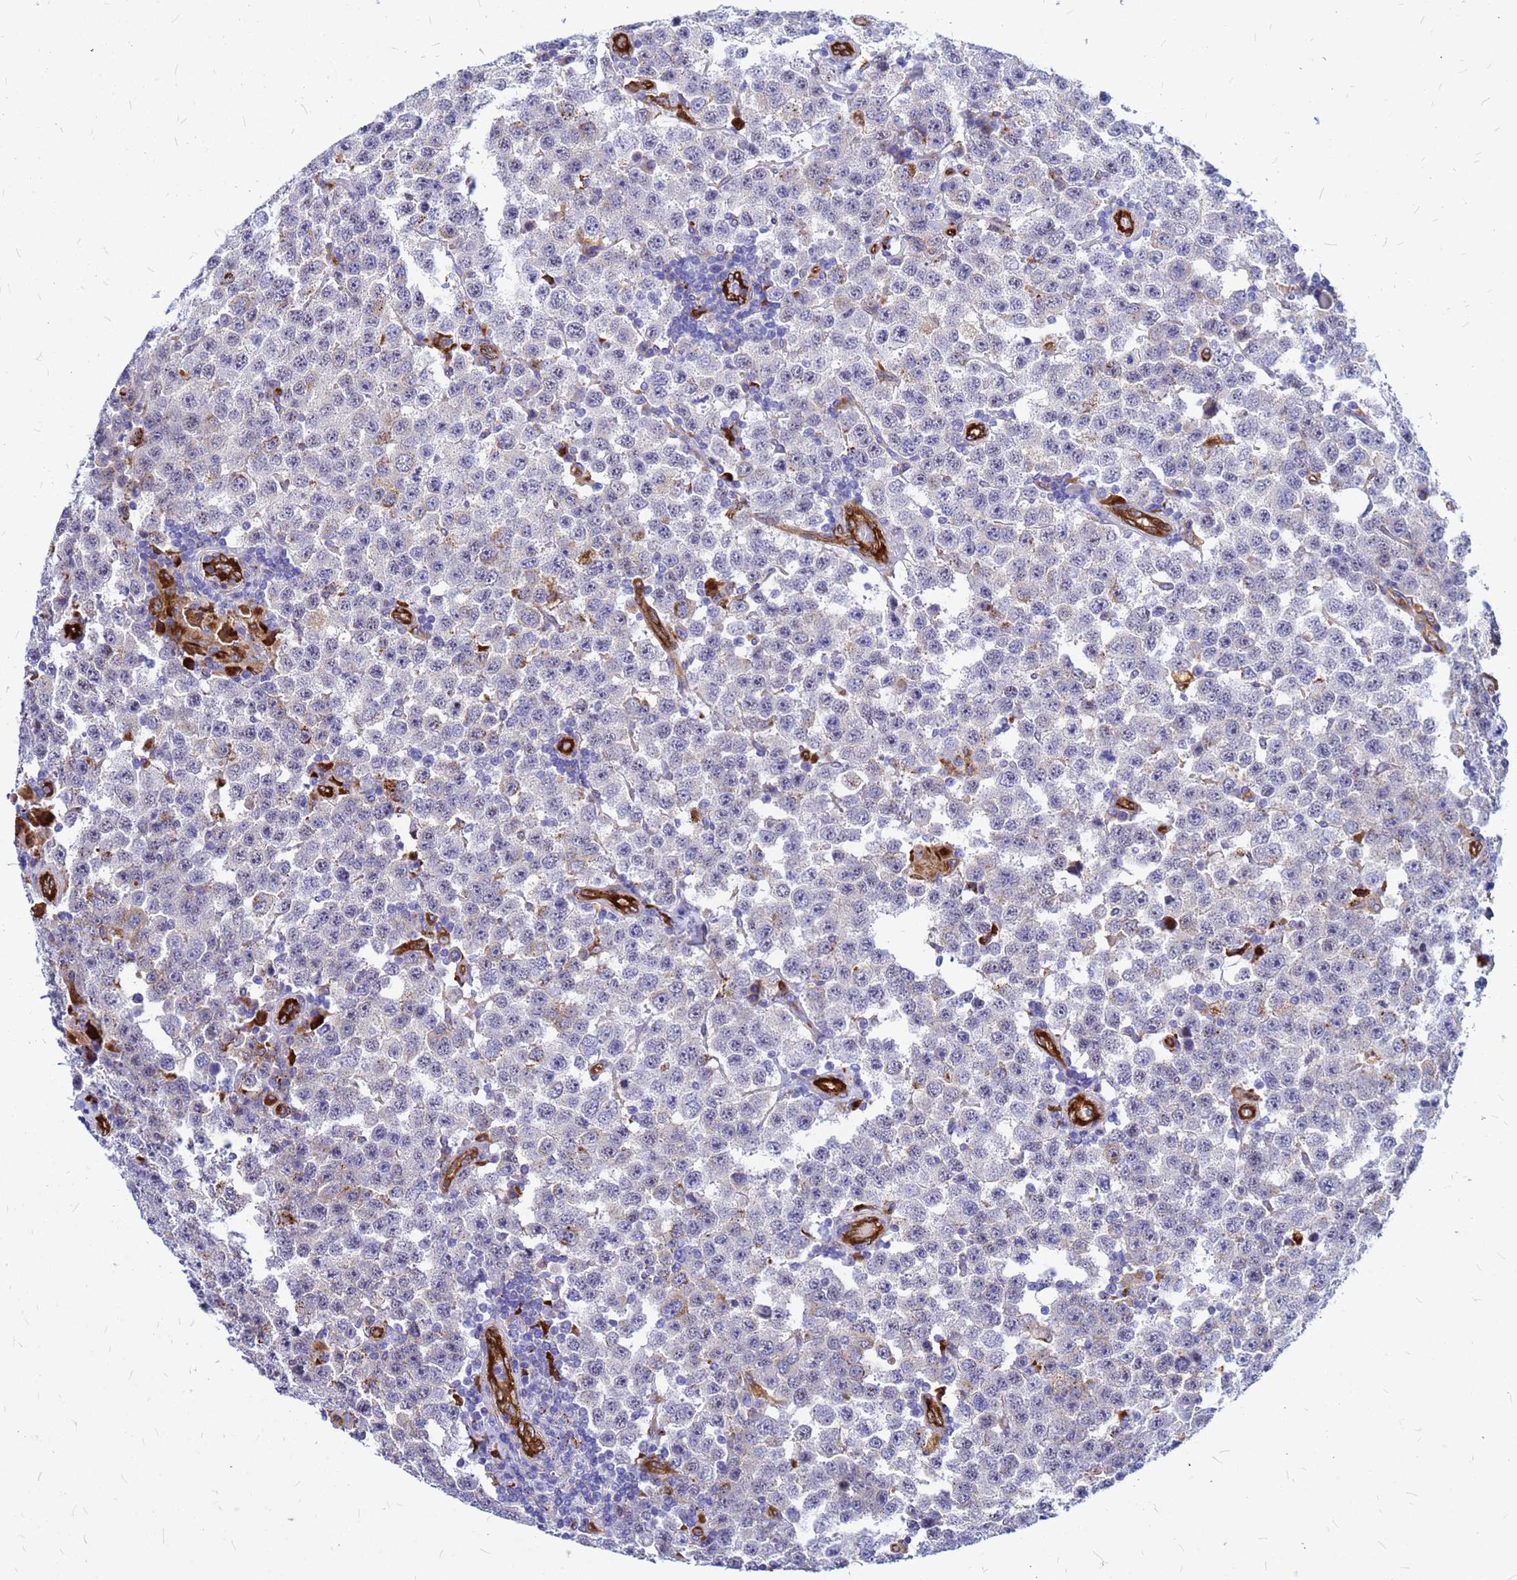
{"staining": {"intensity": "negative", "quantity": "none", "location": "none"}, "tissue": "testis cancer", "cell_type": "Tumor cells", "image_type": "cancer", "snomed": [{"axis": "morphology", "description": "Seminoma, NOS"}, {"axis": "topography", "description": "Testis"}], "caption": "This is a photomicrograph of immunohistochemistry (IHC) staining of testis cancer, which shows no staining in tumor cells.", "gene": "NOSTRIN", "patient": {"sex": "male", "age": 28}}